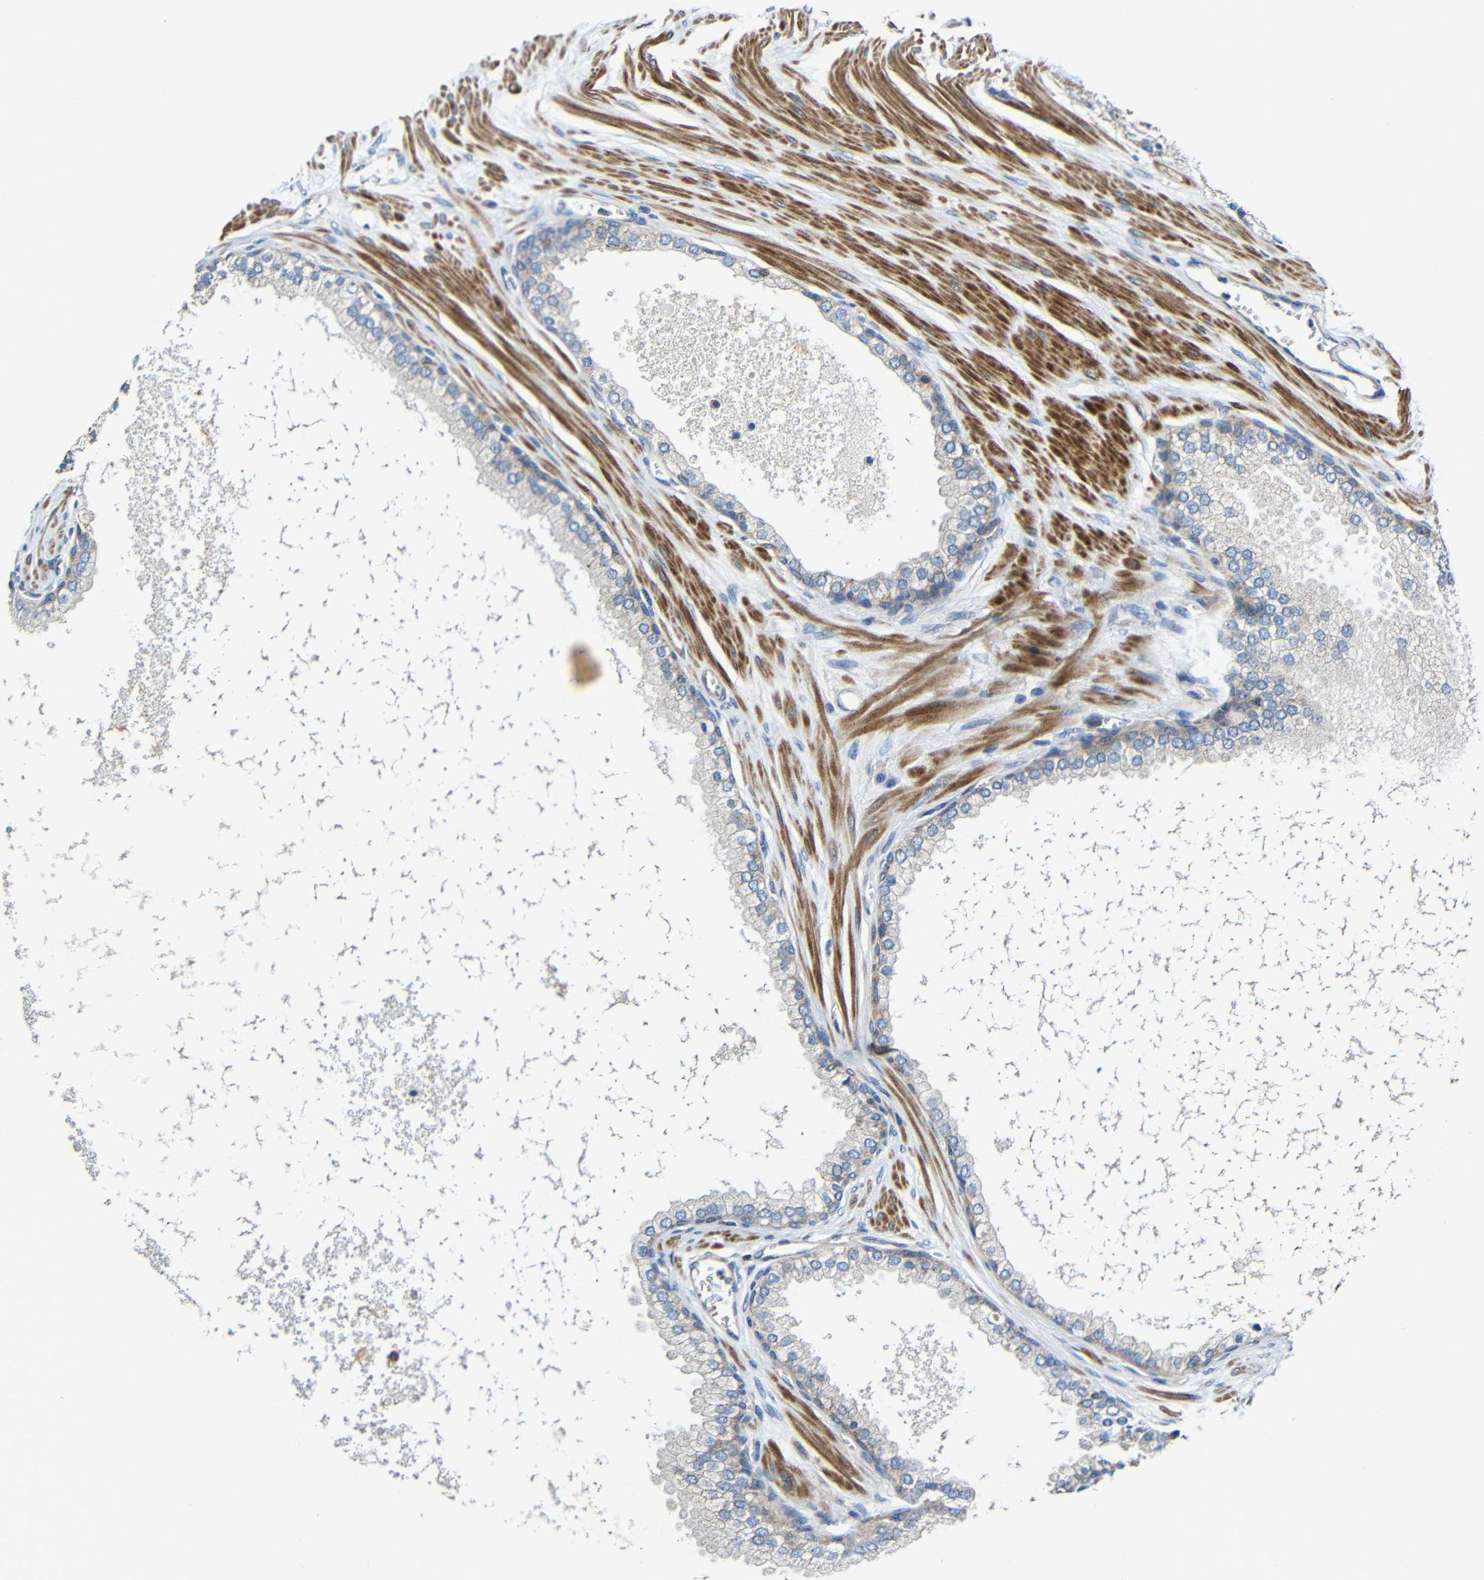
{"staining": {"intensity": "negative", "quantity": "none", "location": "none"}, "tissue": "prostate cancer", "cell_type": "Tumor cells", "image_type": "cancer", "snomed": [{"axis": "morphology", "description": "Adenocarcinoma, High grade"}, {"axis": "topography", "description": "Prostate"}], "caption": "Tumor cells show no significant protein staining in prostate cancer (adenocarcinoma (high-grade)).", "gene": "RHOT2", "patient": {"sex": "male", "age": 65}}